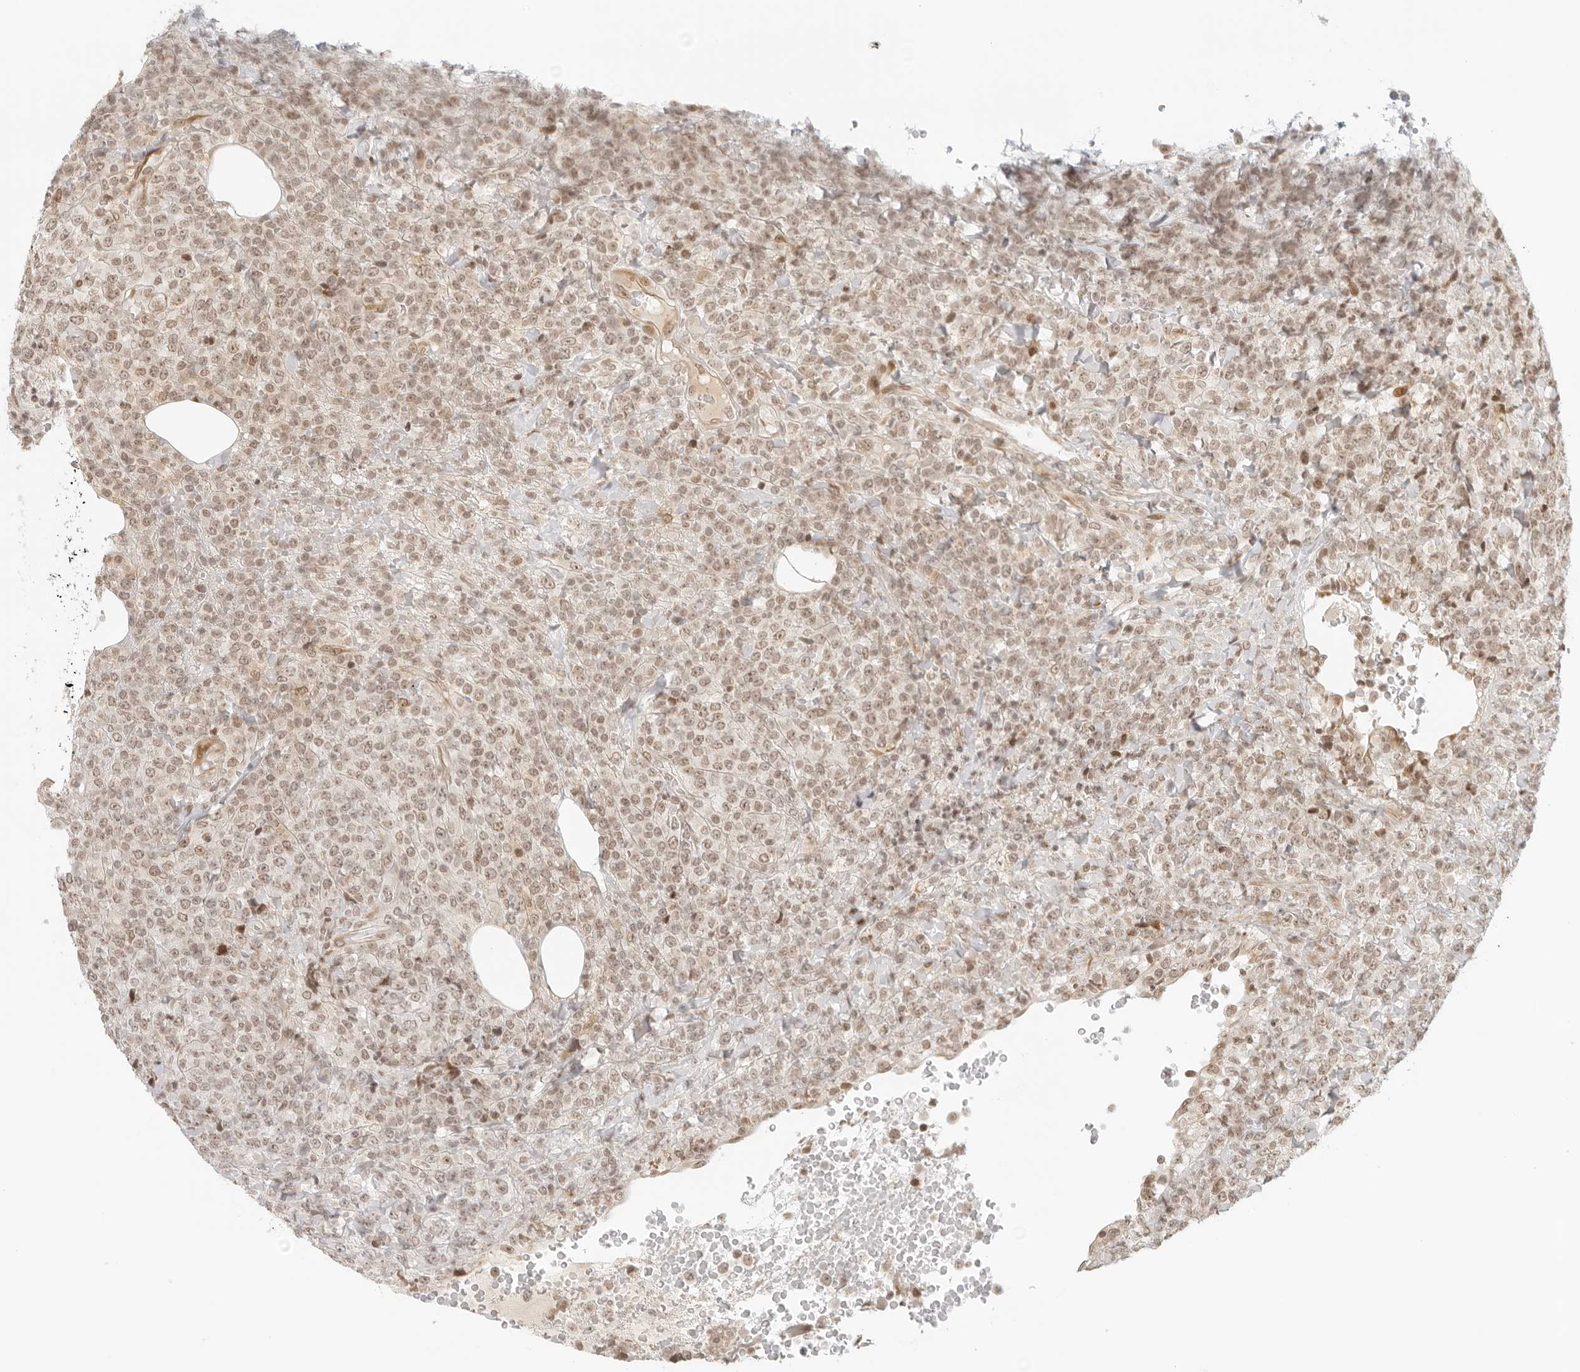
{"staining": {"intensity": "weak", "quantity": ">75%", "location": "nuclear"}, "tissue": "lymphoma", "cell_type": "Tumor cells", "image_type": "cancer", "snomed": [{"axis": "morphology", "description": "Malignant lymphoma, non-Hodgkin's type, High grade"}, {"axis": "topography", "description": "Lymph node"}], "caption": "Human lymphoma stained with a brown dye exhibits weak nuclear positive staining in approximately >75% of tumor cells.", "gene": "ZNF407", "patient": {"sex": "male", "age": 13}}